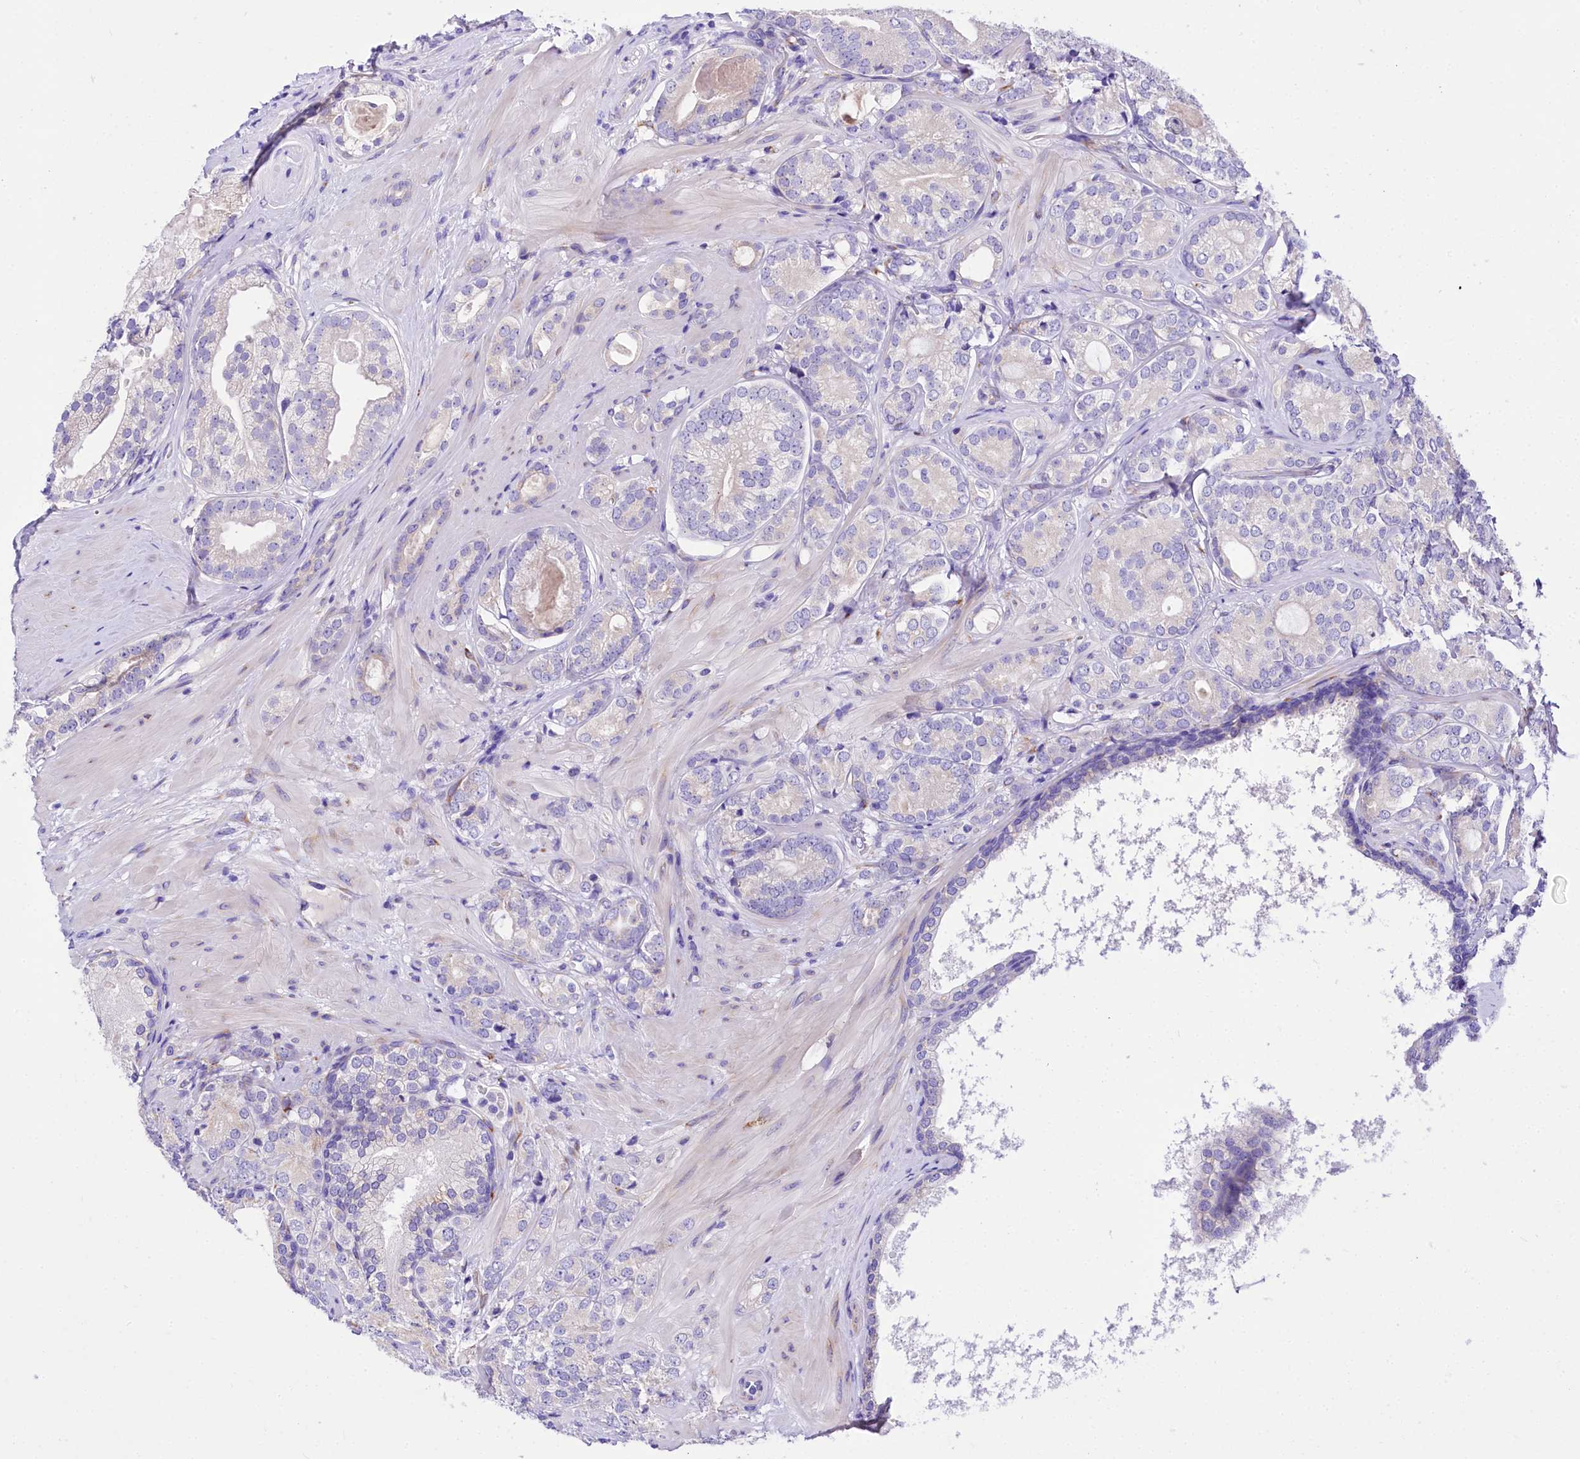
{"staining": {"intensity": "negative", "quantity": "none", "location": "none"}, "tissue": "prostate cancer", "cell_type": "Tumor cells", "image_type": "cancer", "snomed": [{"axis": "morphology", "description": "Adenocarcinoma, High grade"}, {"axis": "topography", "description": "Prostate"}], "caption": "Tumor cells show no significant expression in adenocarcinoma (high-grade) (prostate).", "gene": "A2ML1", "patient": {"sex": "male", "age": 60}}